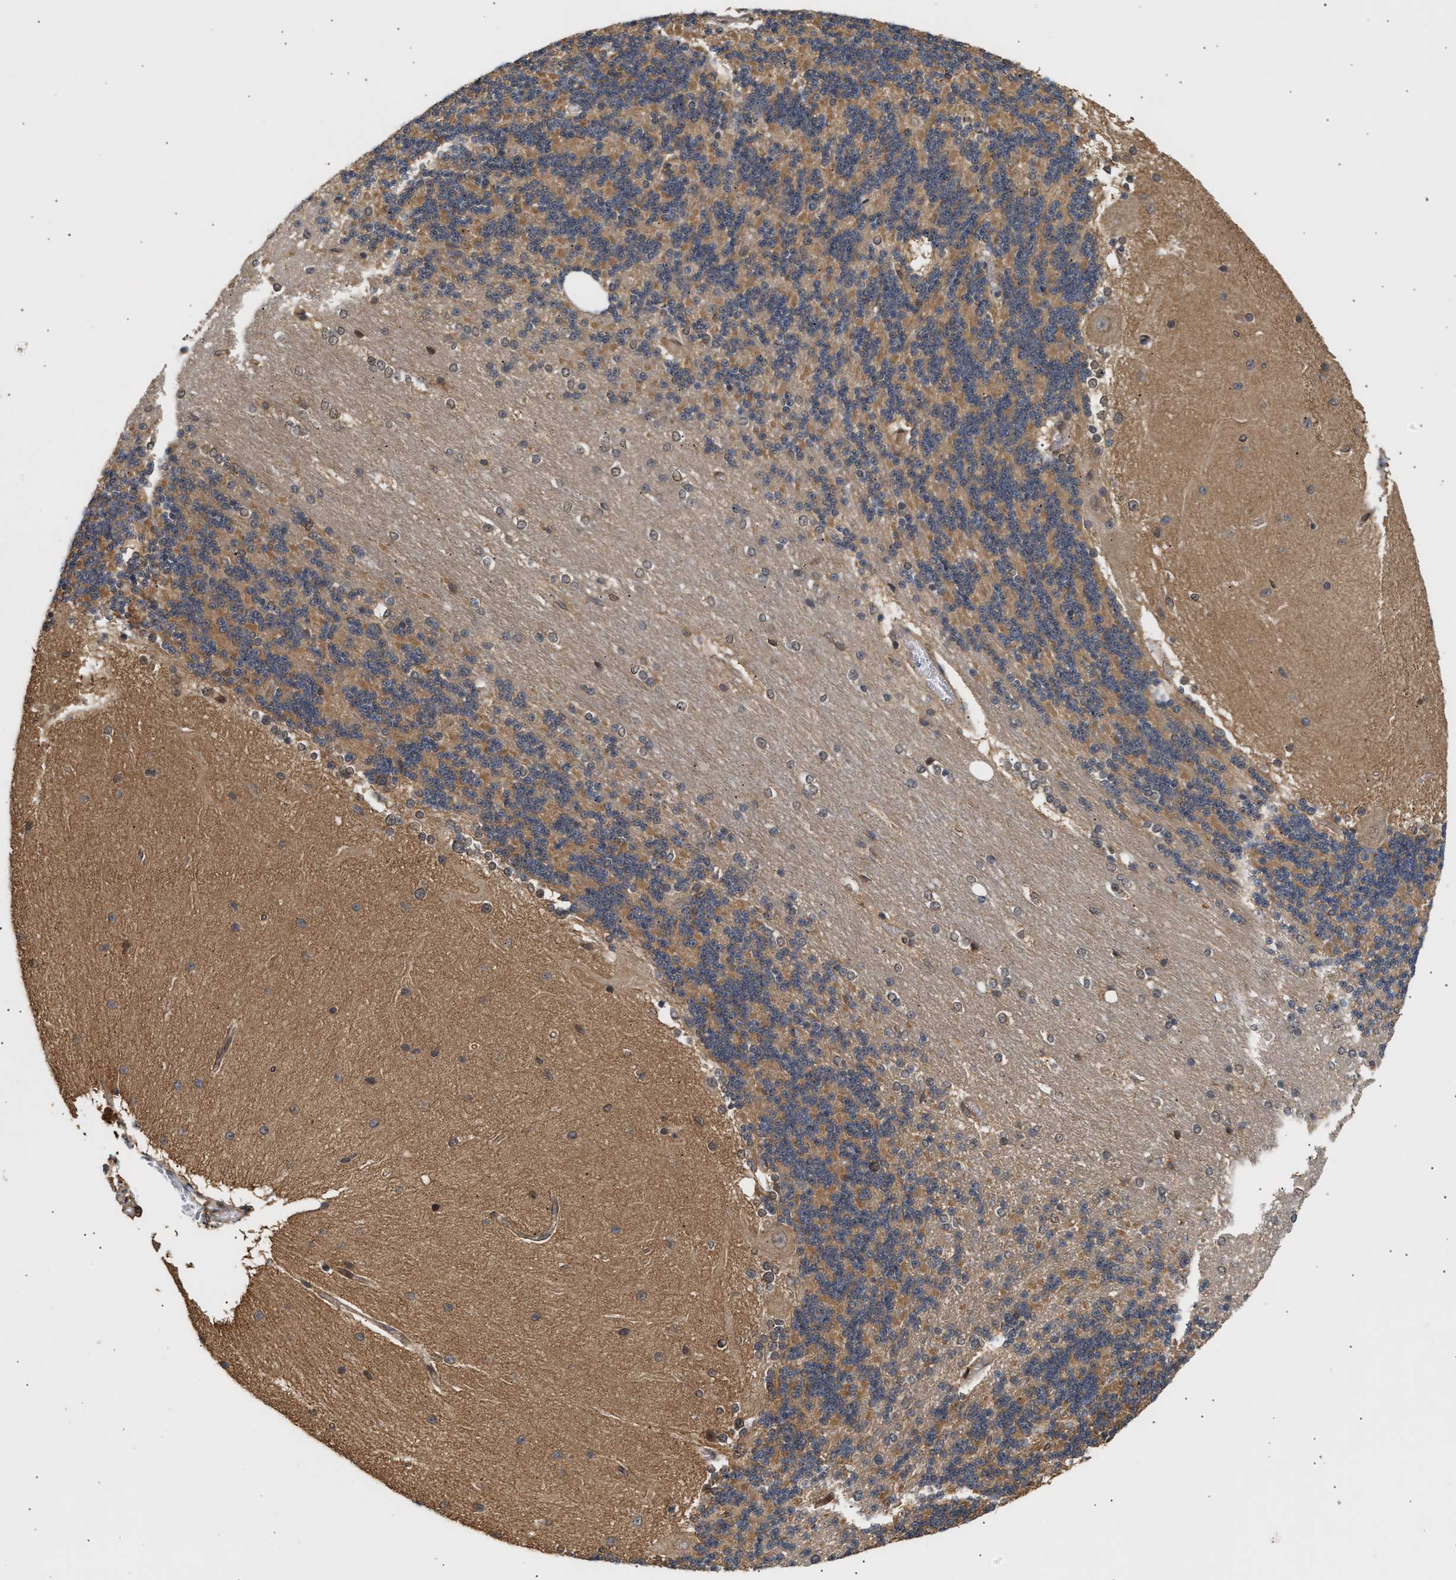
{"staining": {"intensity": "moderate", "quantity": ">75%", "location": "cytoplasmic/membranous"}, "tissue": "cerebellum", "cell_type": "Cells in granular layer", "image_type": "normal", "snomed": [{"axis": "morphology", "description": "Normal tissue, NOS"}, {"axis": "topography", "description": "Cerebellum"}], "caption": "Cells in granular layer exhibit medium levels of moderate cytoplasmic/membranous positivity in approximately >75% of cells in unremarkable human cerebellum.", "gene": "ABHD5", "patient": {"sex": "female", "age": 54}}